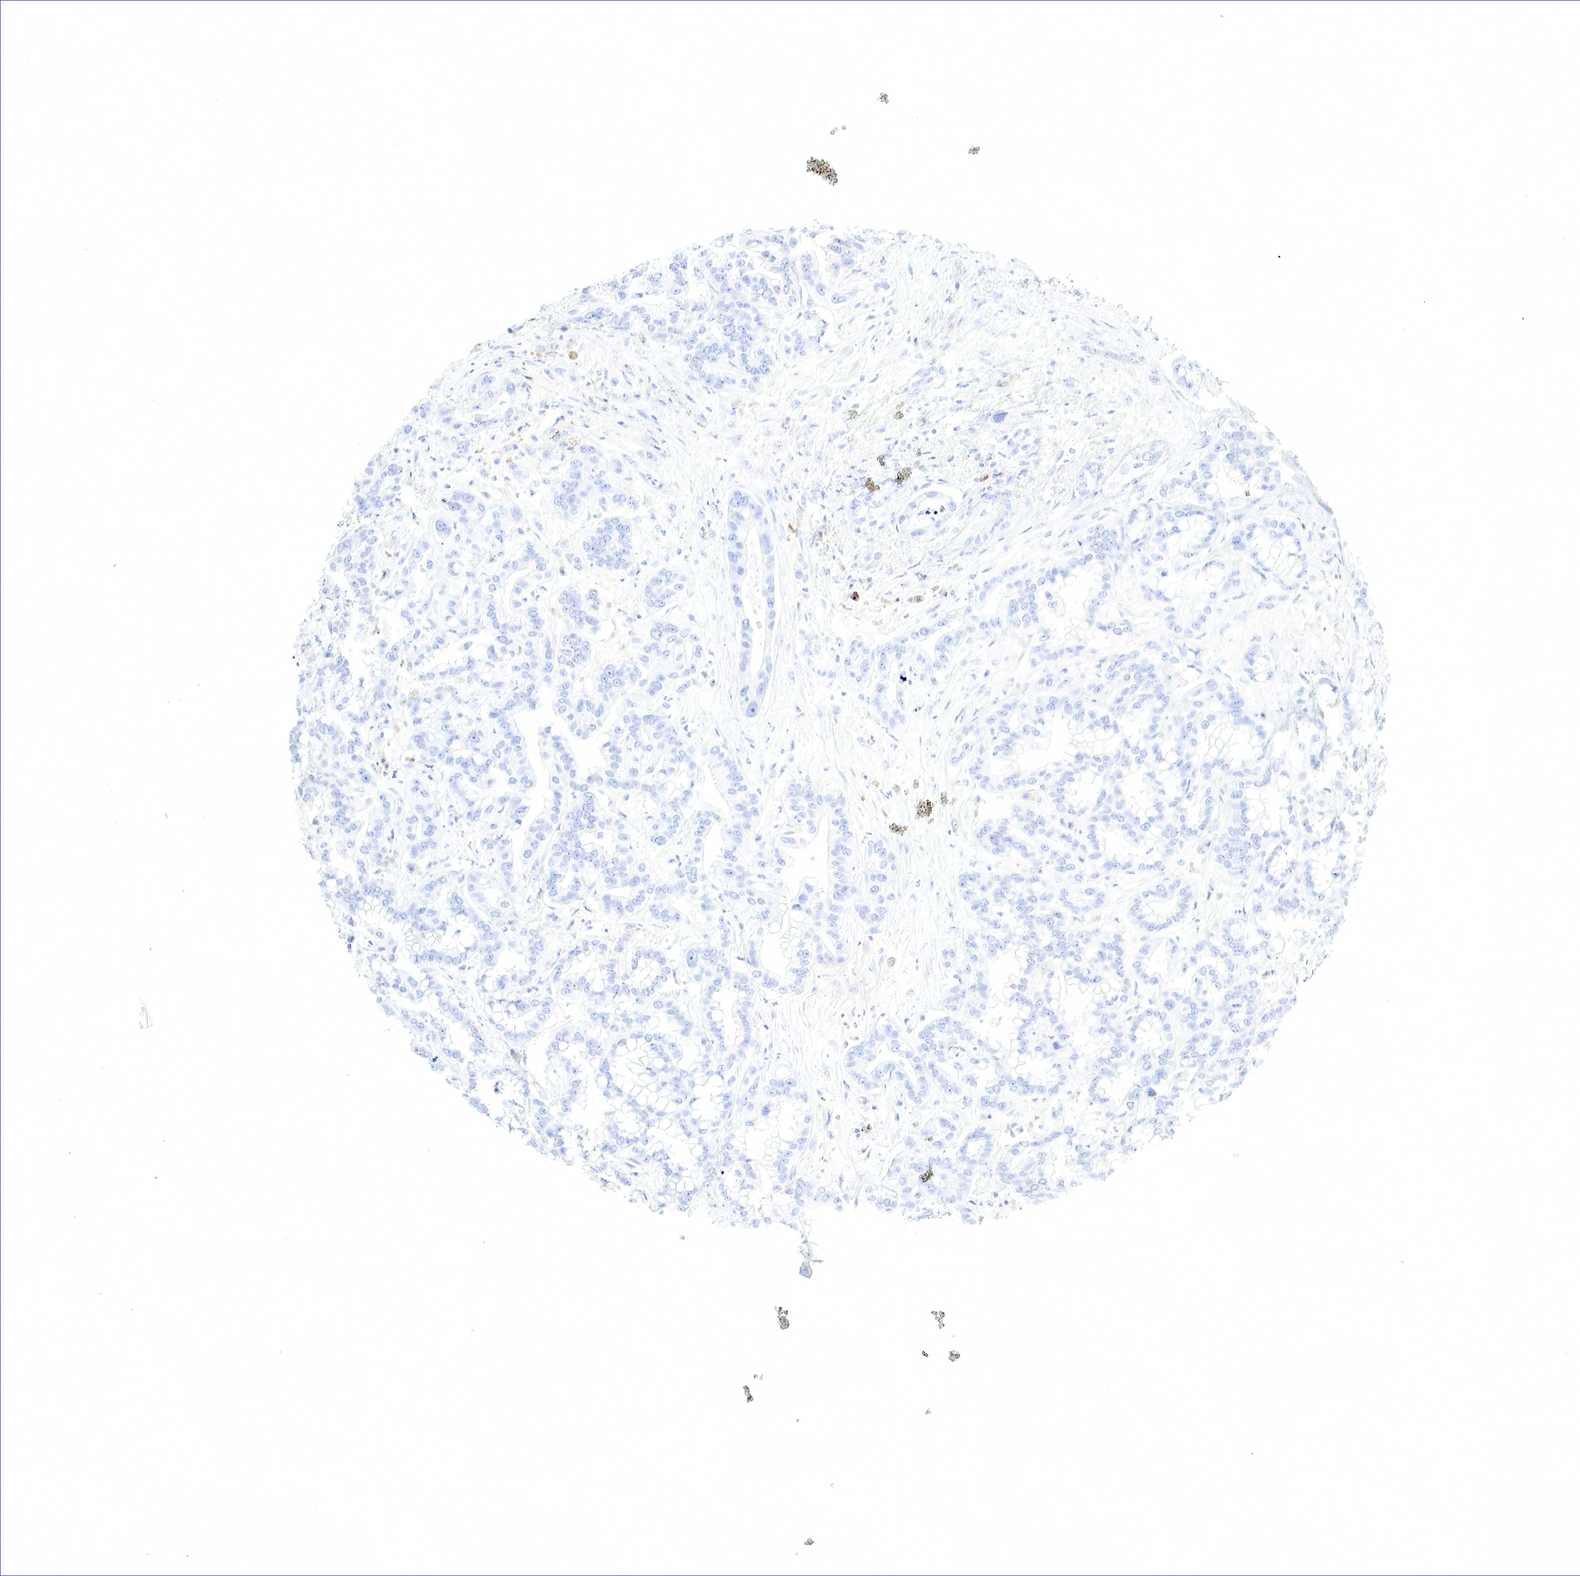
{"staining": {"intensity": "negative", "quantity": "none", "location": "none"}, "tissue": "liver cancer", "cell_type": "Tumor cells", "image_type": "cancer", "snomed": [{"axis": "morphology", "description": "Cholangiocarcinoma"}, {"axis": "topography", "description": "Liver"}], "caption": "A micrograph of human liver cholangiocarcinoma is negative for staining in tumor cells. (Stains: DAB IHC with hematoxylin counter stain, Microscopy: brightfield microscopy at high magnification).", "gene": "TNFRSF8", "patient": {"sex": "female", "age": 65}}